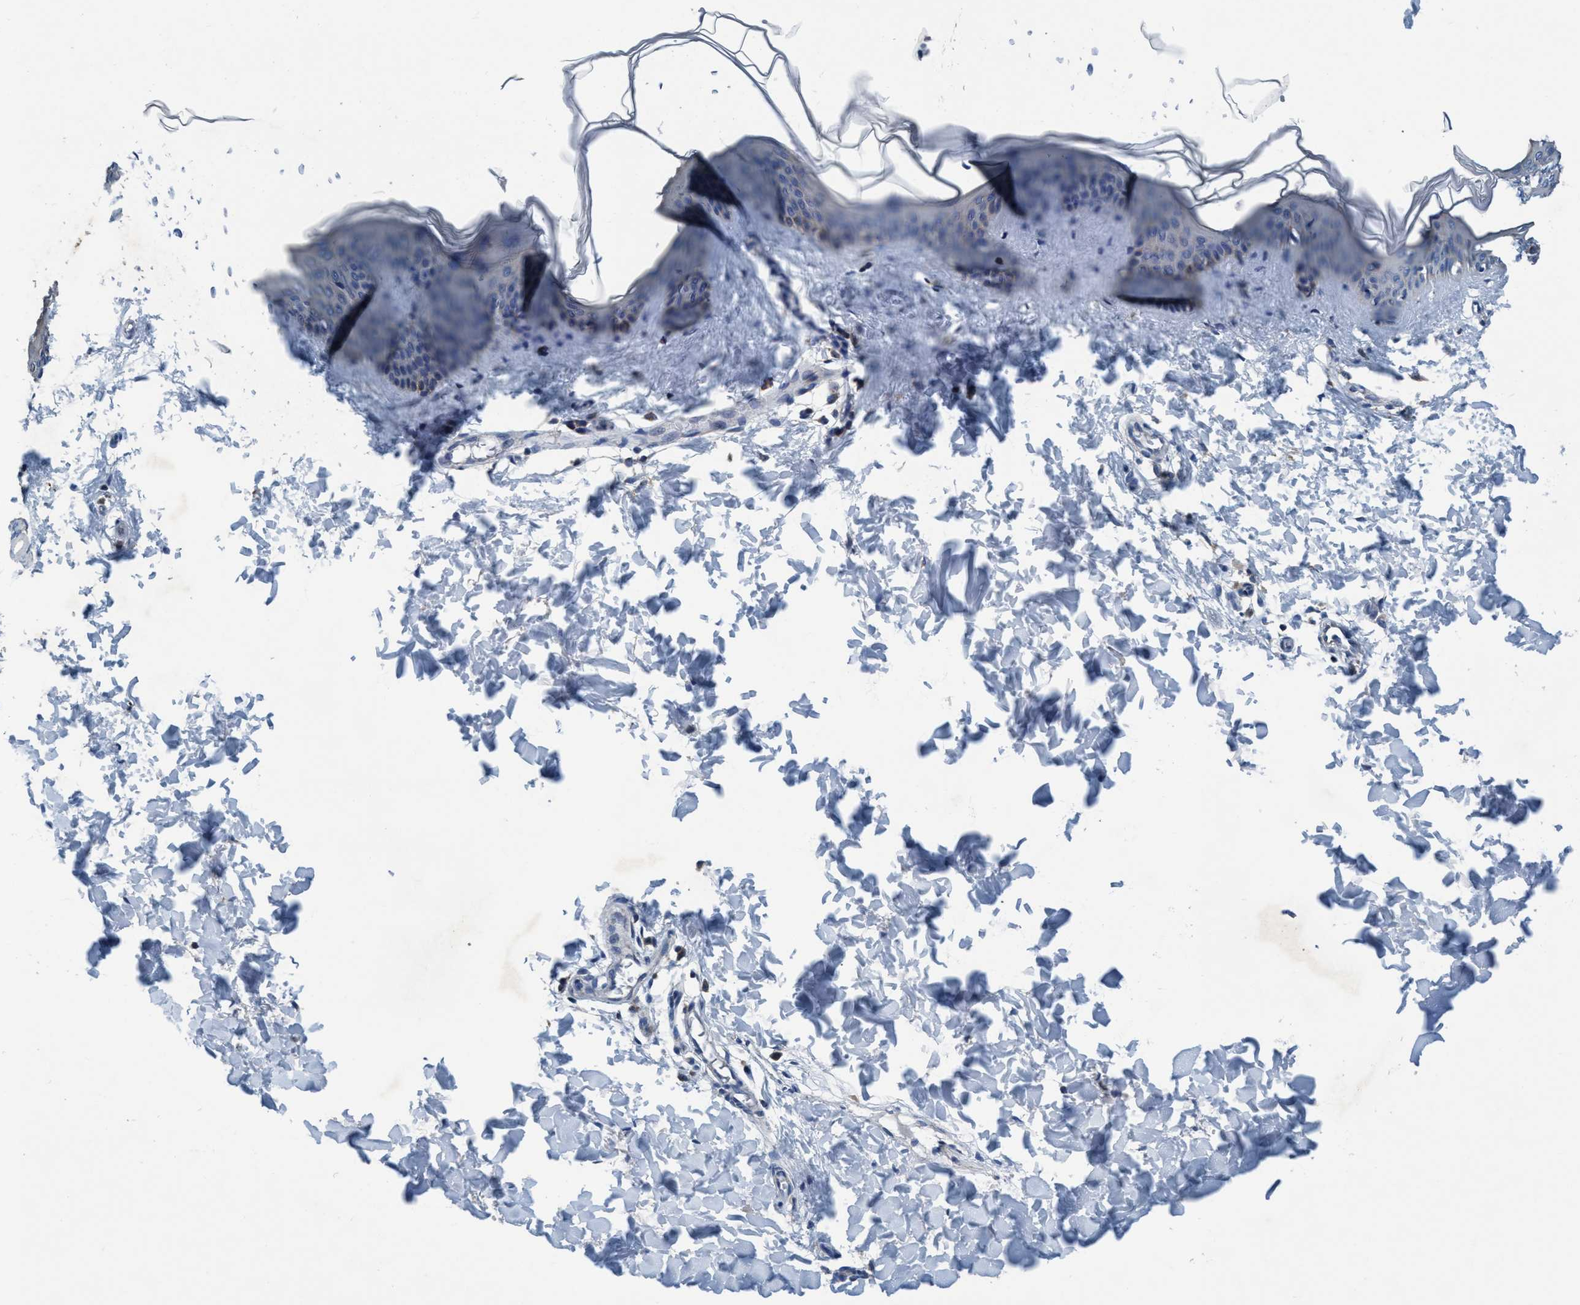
{"staining": {"intensity": "negative", "quantity": "none", "location": "none"}, "tissue": "skin", "cell_type": "Fibroblasts", "image_type": "normal", "snomed": [{"axis": "morphology", "description": "Normal tissue, NOS"}, {"axis": "topography", "description": "Skin"}], "caption": "Immunohistochemical staining of unremarkable skin reveals no significant positivity in fibroblasts. The staining was performed using DAB (3,3'-diaminobenzidine) to visualize the protein expression in brown, while the nuclei were stained in blue with hematoxylin (Magnification: 20x).", "gene": "ANKFN1", "patient": {"sex": "female", "age": 17}}